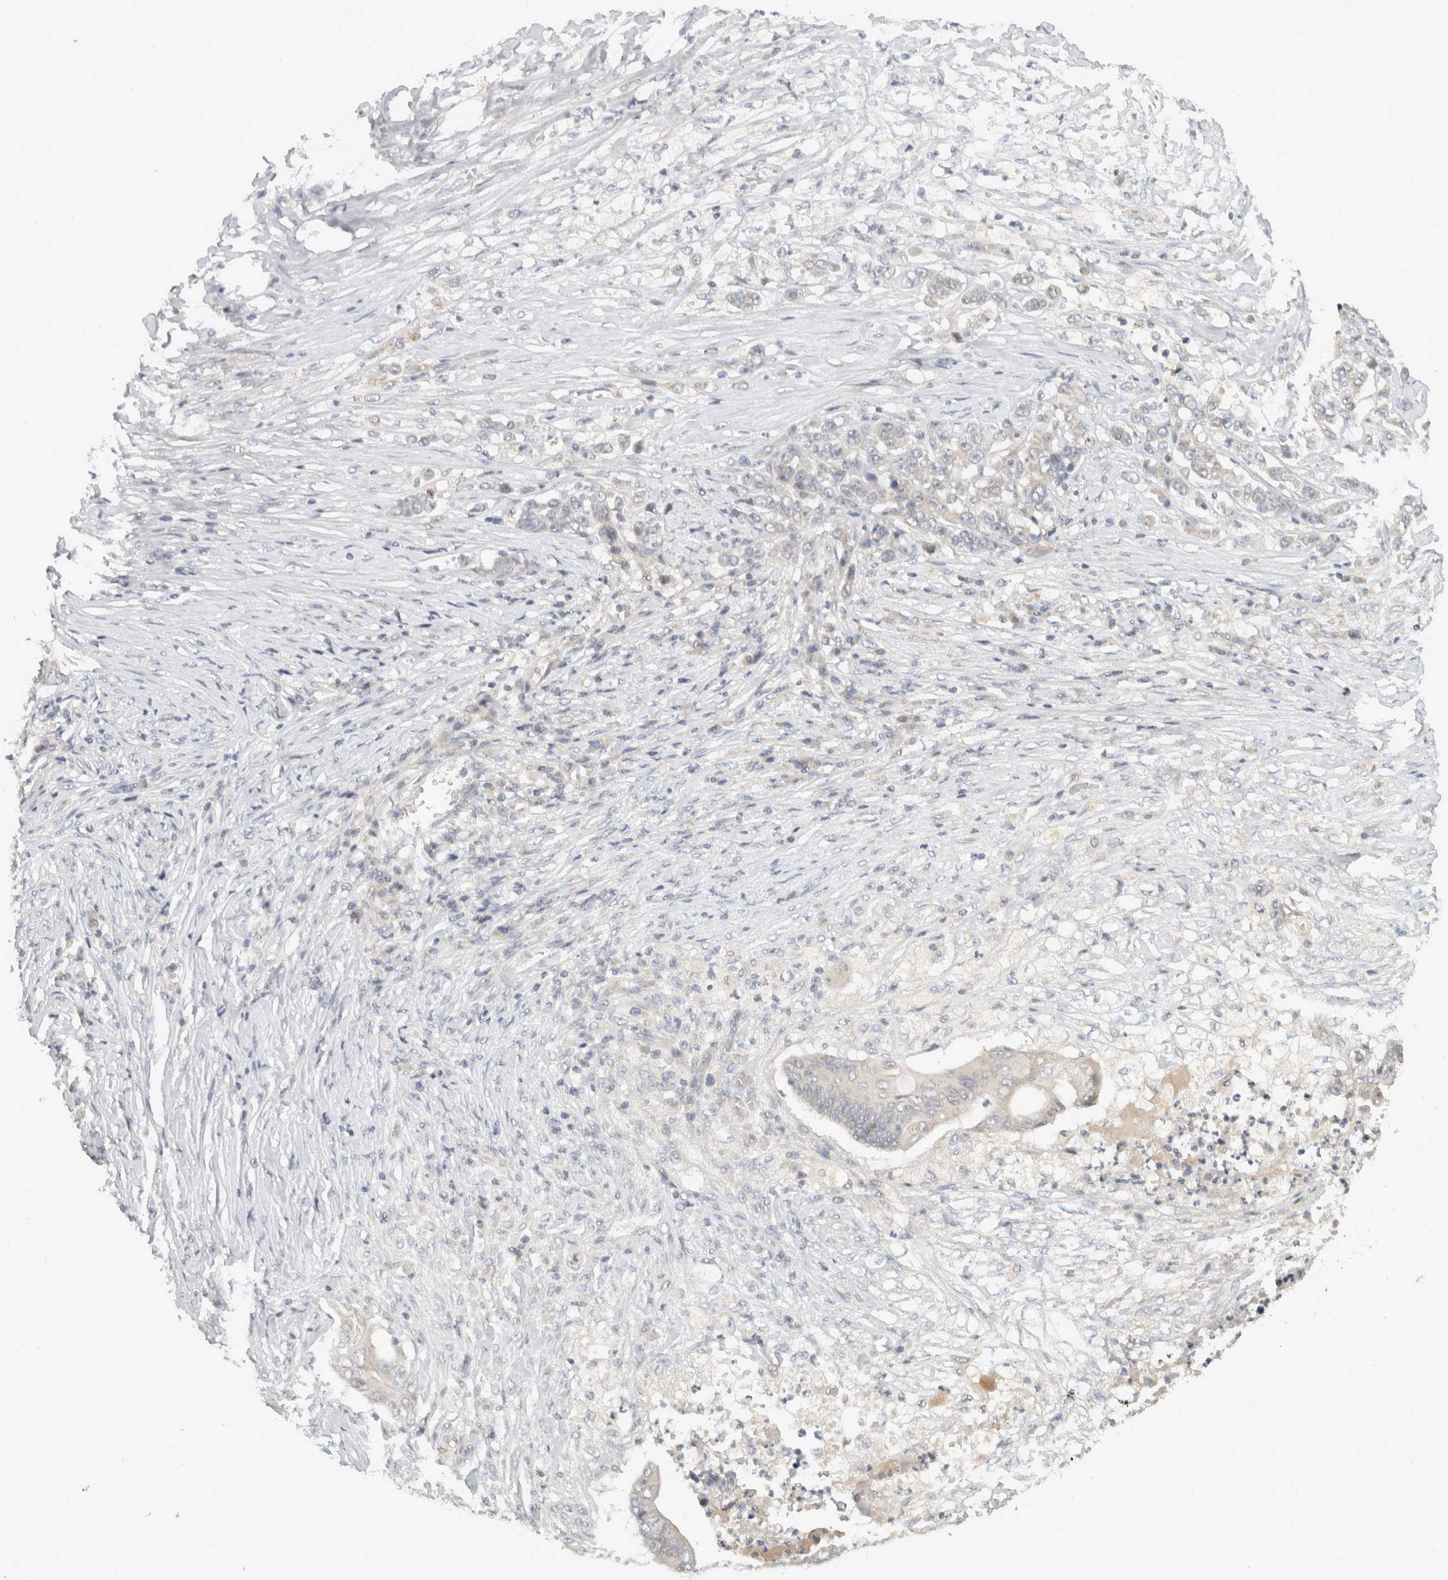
{"staining": {"intensity": "negative", "quantity": "none", "location": "none"}, "tissue": "stomach cancer", "cell_type": "Tumor cells", "image_type": "cancer", "snomed": [{"axis": "morphology", "description": "Adenocarcinoma, NOS"}, {"axis": "topography", "description": "Stomach"}], "caption": "IHC of stomach adenocarcinoma exhibits no positivity in tumor cells. (DAB (3,3'-diaminobenzidine) immunohistochemistry (IHC) with hematoxylin counter stain).", "gene": "AFP", "patient": {"sex": "female", "age": 73}}